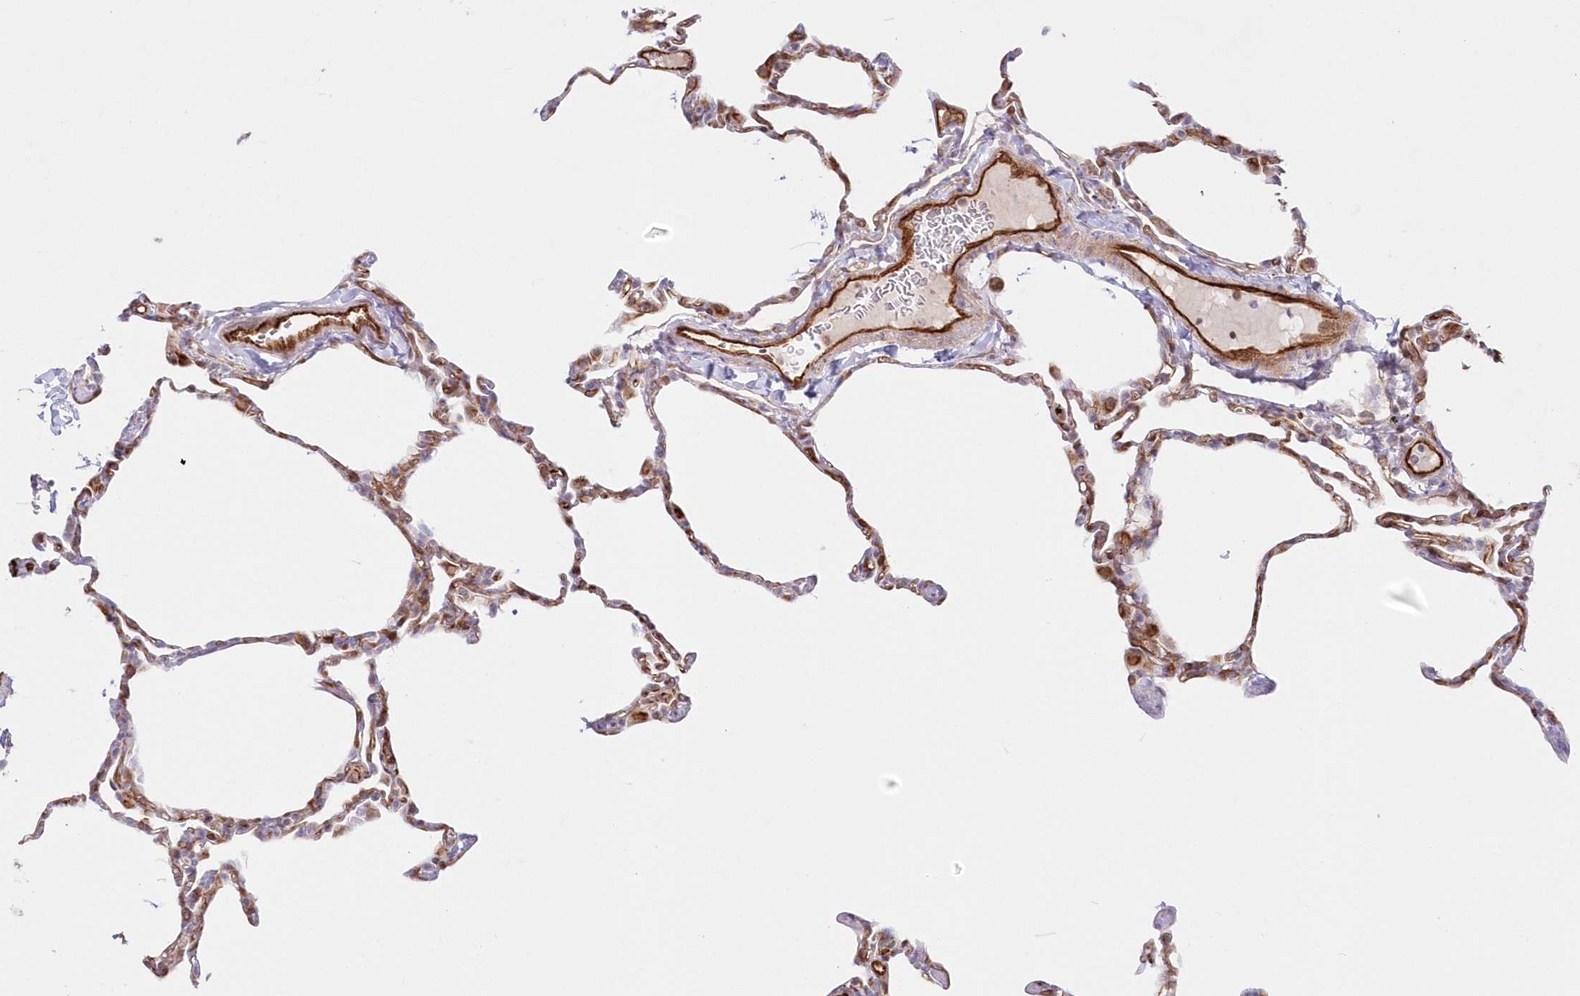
{"staining": {"intensity": "moderate", "quantity": "<25%", "location": "cytoplasmic/membranous"}, "tissue": "lung", "cell_type": "Alveolar cells", "image_type": "normal", "snomed": [{"axis": "morphology", "description": "Normal tissue, NOS"}, {"axis": "topography", "description": "Lung"}], "caption": "Brown immunohistochemical staining in normal human lung exhibits moderate cytoplasmic/membranous positivity in approximately <25% of alveolar cells. (brown staining indicates protein expression, while blue staining denotes nuclei).", "gene": "AFAP1L2", "patient": {"sex": "male", "age": 20}}